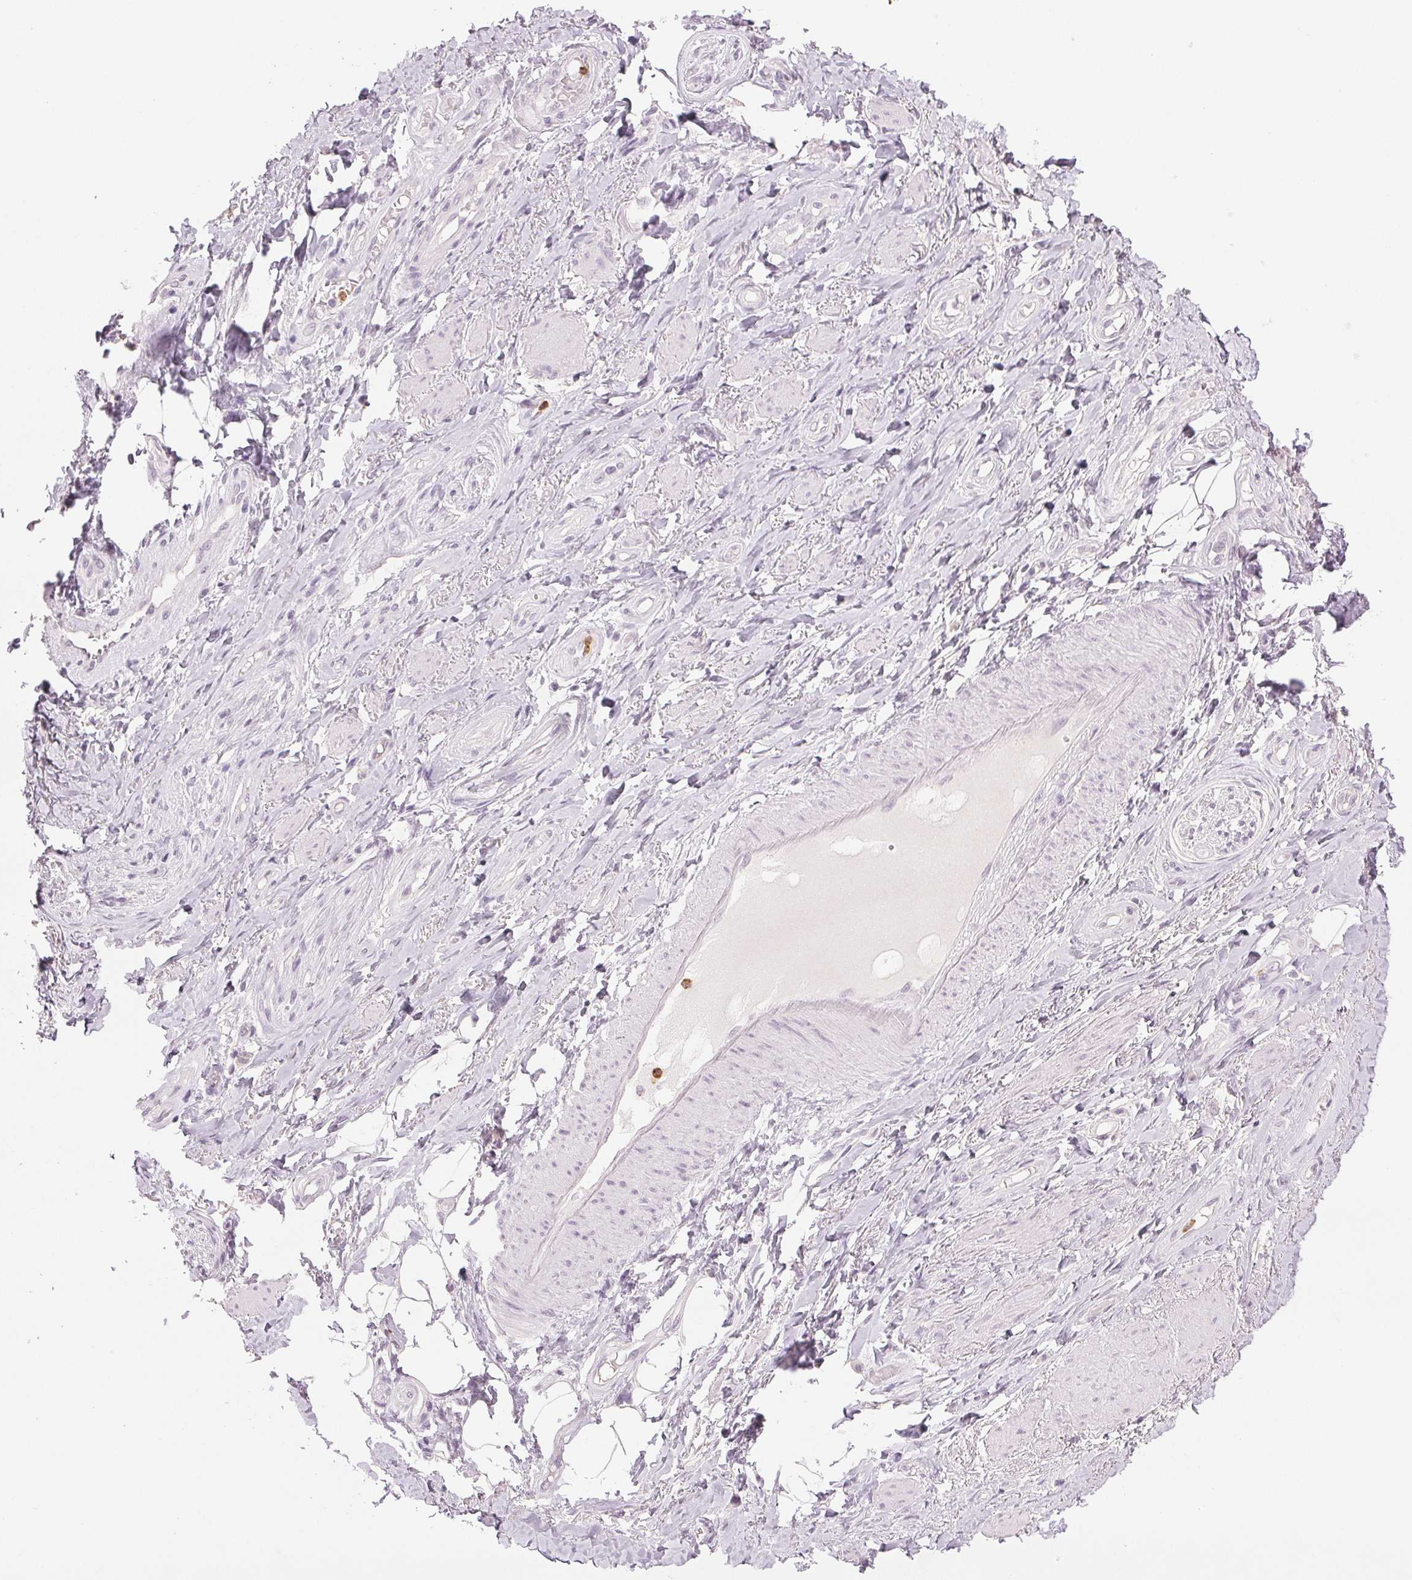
{"staining": {"intensity": "negative", "quantity": "none", "location": "none"}, "tissue": "adipose tissue", "cell_type": "Adipocytes", "image_type": "normal", "snomed": [{"axis": "morphology", "description": "Normal tissue, NOS"}, {"axis": "topography", "description": "Anal"}, {"axis": "topography", "description": "Peripheral nerve tissue"}], "caption": "Immunohistochemistry (IHC) image of normal adipose tissue: adipose tissue stained with DAB (3,3'-diaminobenzidine) displays no significant protein expression in adipocytes. (Immunohistochemistry, brightfield microscopy, high magnification).", "gene": "LTF", "patient": {"sex": "male", "age": 53}}